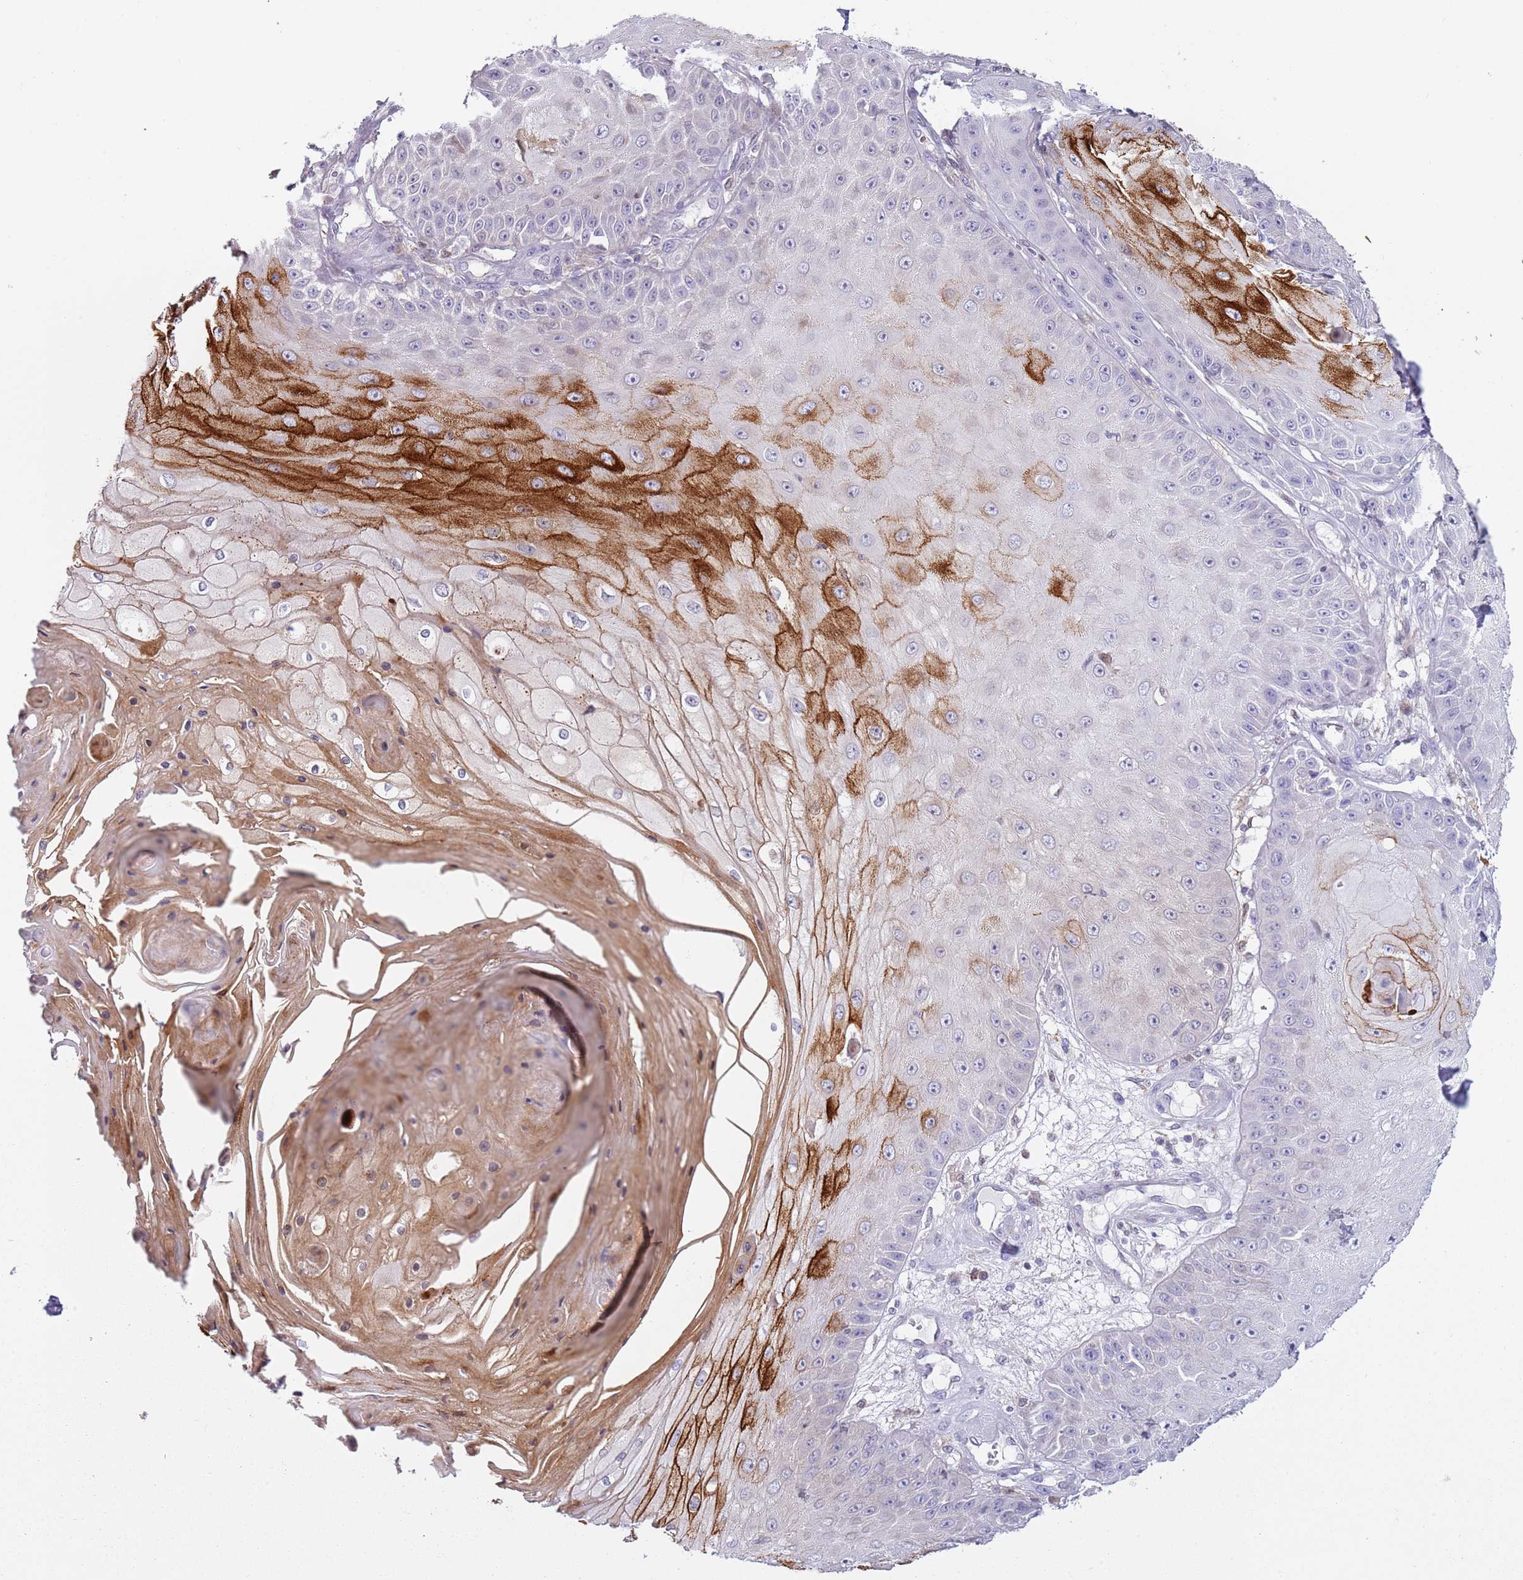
{"staining": {"intensity": "strong", "quantity": "<25%", "location": "cytoplasmic/membranous"}, "tissue": "skin cancer", "cell_type": "Tumor cells", "image_type": "cancer", "snomed": [{"axis": "morphology", "description": "Squamous cell carcinoma, NOS"}, {"axis": "topography", "description": "Skin"}], "caption": "IHC of skin cancer (squamous cell carcinoma) demonstrates medium levels of strong cytoplasmic/membranous positivity in about <25% of tumor cells.", "gene": "NBPF6", "patient": {"sex": "male", "age": 70}}